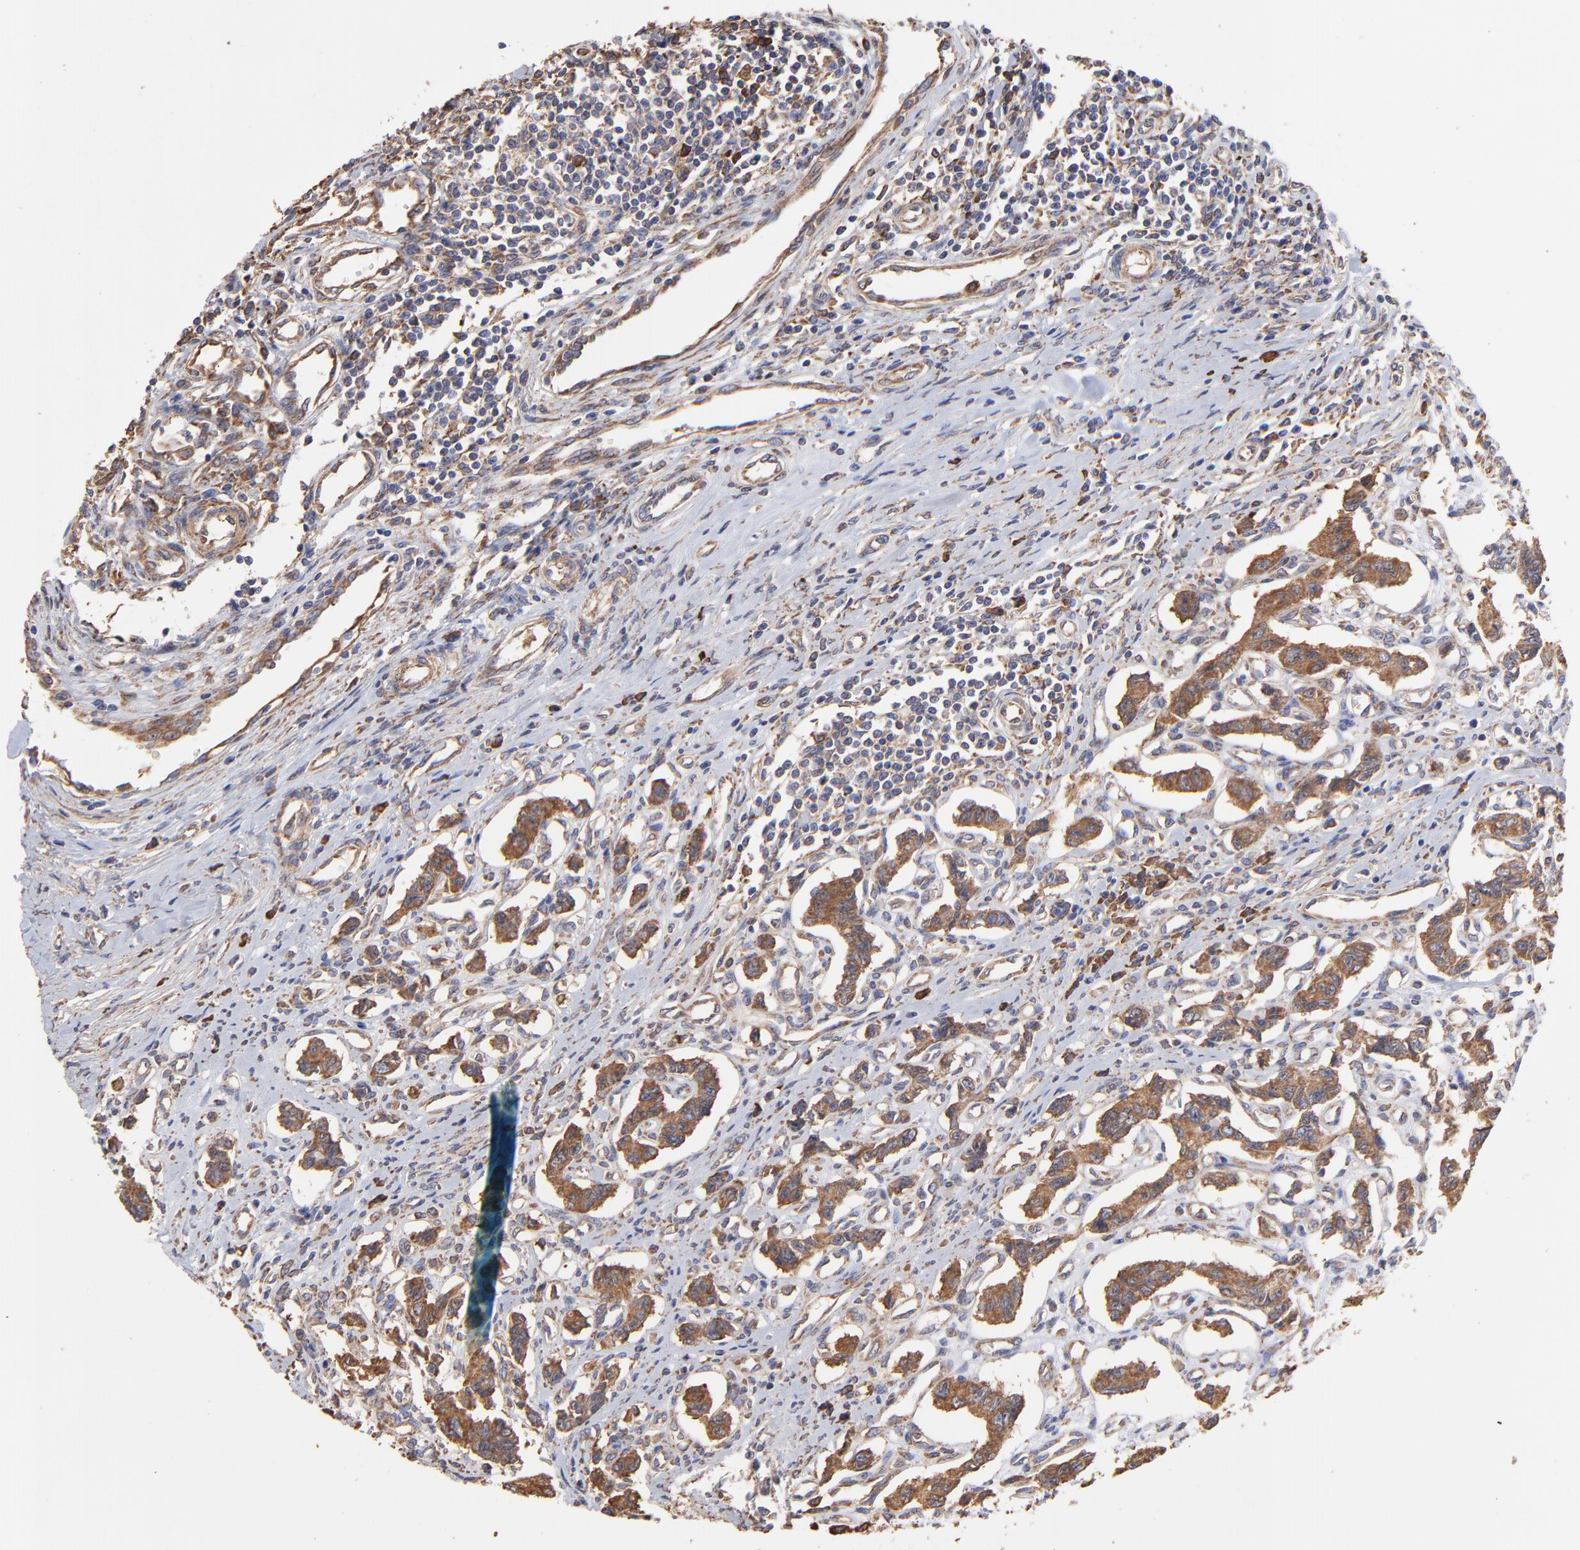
{"staining": {"intensity": "moderate", "quantity": ">75%", "location": "cytoplasmic/membranous"}, "tissue": "renal cancer", "cell_type": "Tumor cells", "image_type": "cancer", "snomed": [{"axis": "morphology", "description": "Carcinoid, malignant, NOS"}, {"axis": "topography", "description": "Kidney"}], "caption": "Protein staining exhibits moderate cytoplasmic/membranous staining in approximately >75% of tumor cells in renal malignant carcinoid. (Stains: DAB in brown, nuclei in blue, Microscopy: brightfield microscopy at high magnification).", "gene": "PFKM", "patient": {"sex": "female", "age": 41}}